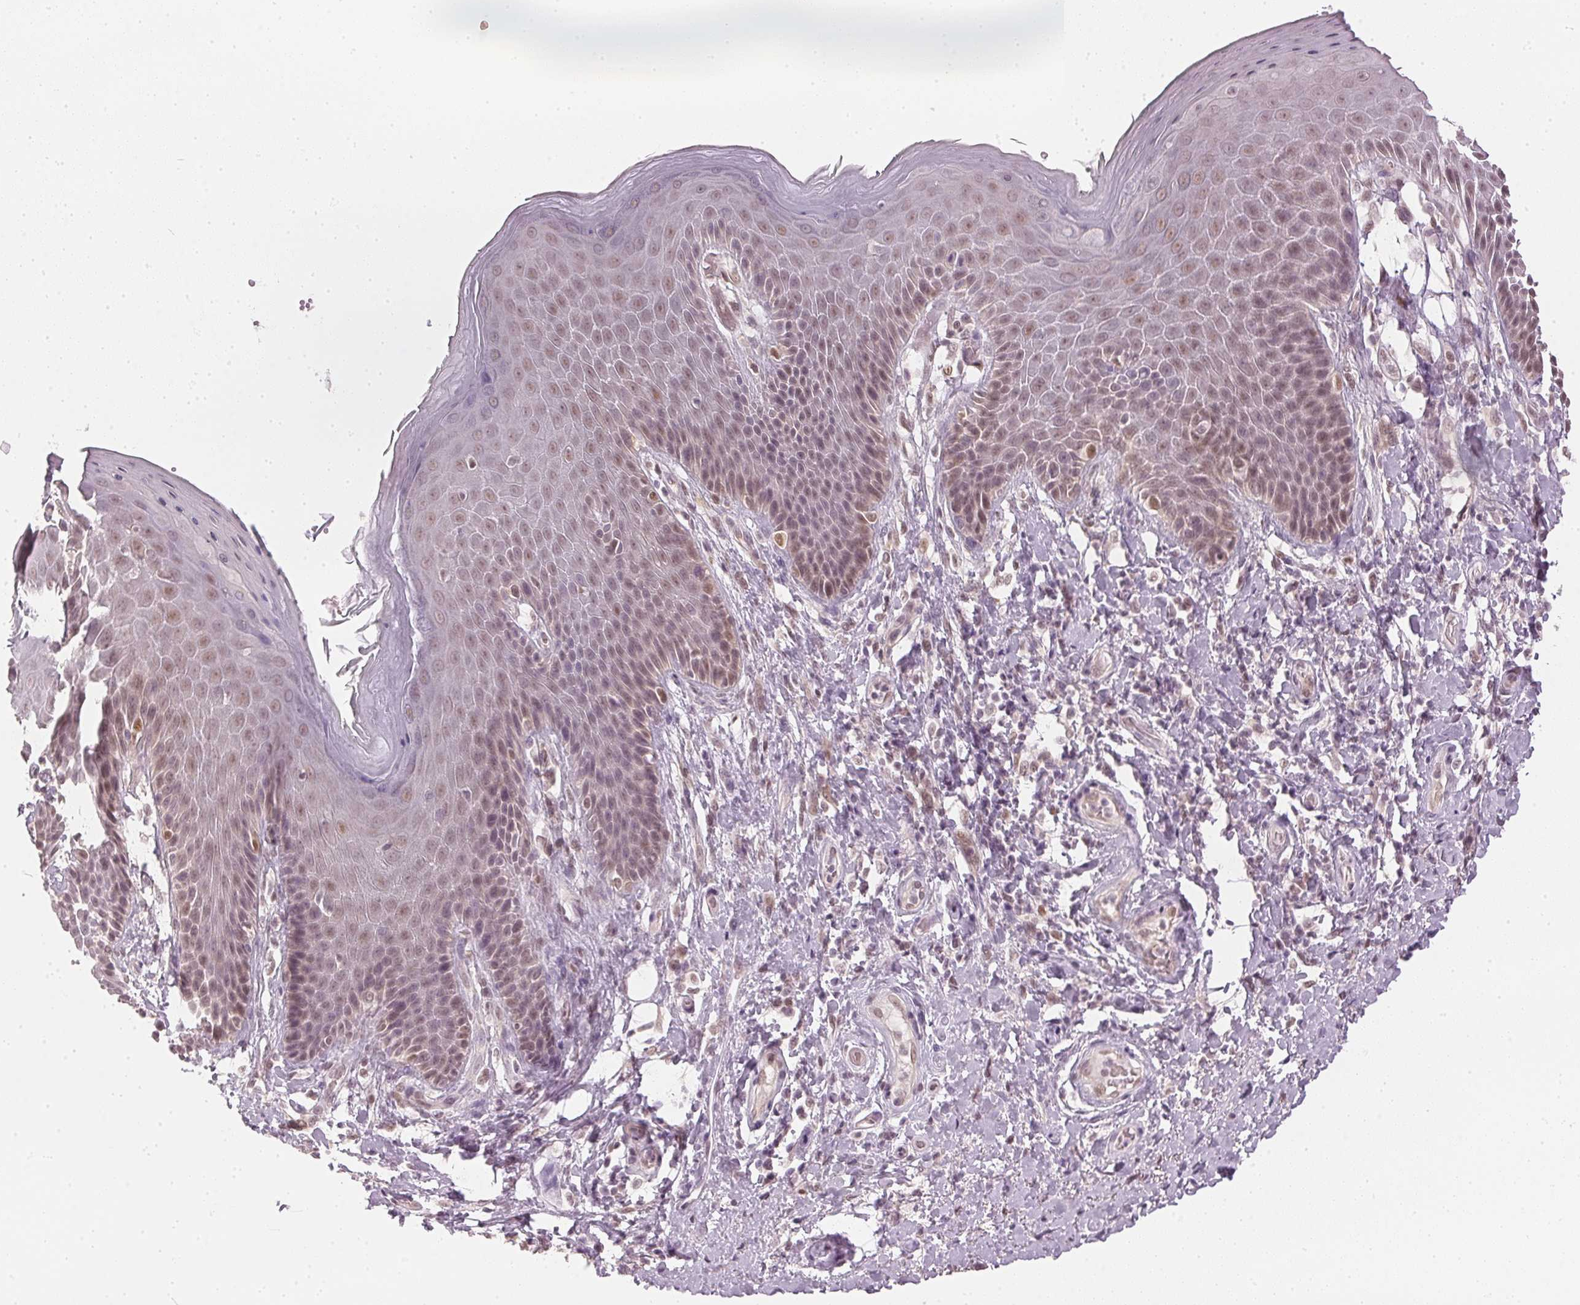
{"staining": {"intensity": "moderate", "quantity": "<25%", "location": "nuclear"}, "tissue": "skin", "cell_type": "Epidermal cells", "image_type": "normal", "snomed": [{"axis": "morphology", "description": "Normal tissue, NOS"}, {"axis": "topography", "description": "Anal"}, {"axis": "topography", "description": "Peripheral nerve tissue"}], "caption": "Brown immunohistochemical staining in normal skin displays moderate nuclear expression in approximately <25% of epidermal cells. (brown staining indicates protein expression, while blue staining denotes nuclei).", "gene": "ENSG00000267001", "patient": {"sex": "male", "age": 51}}